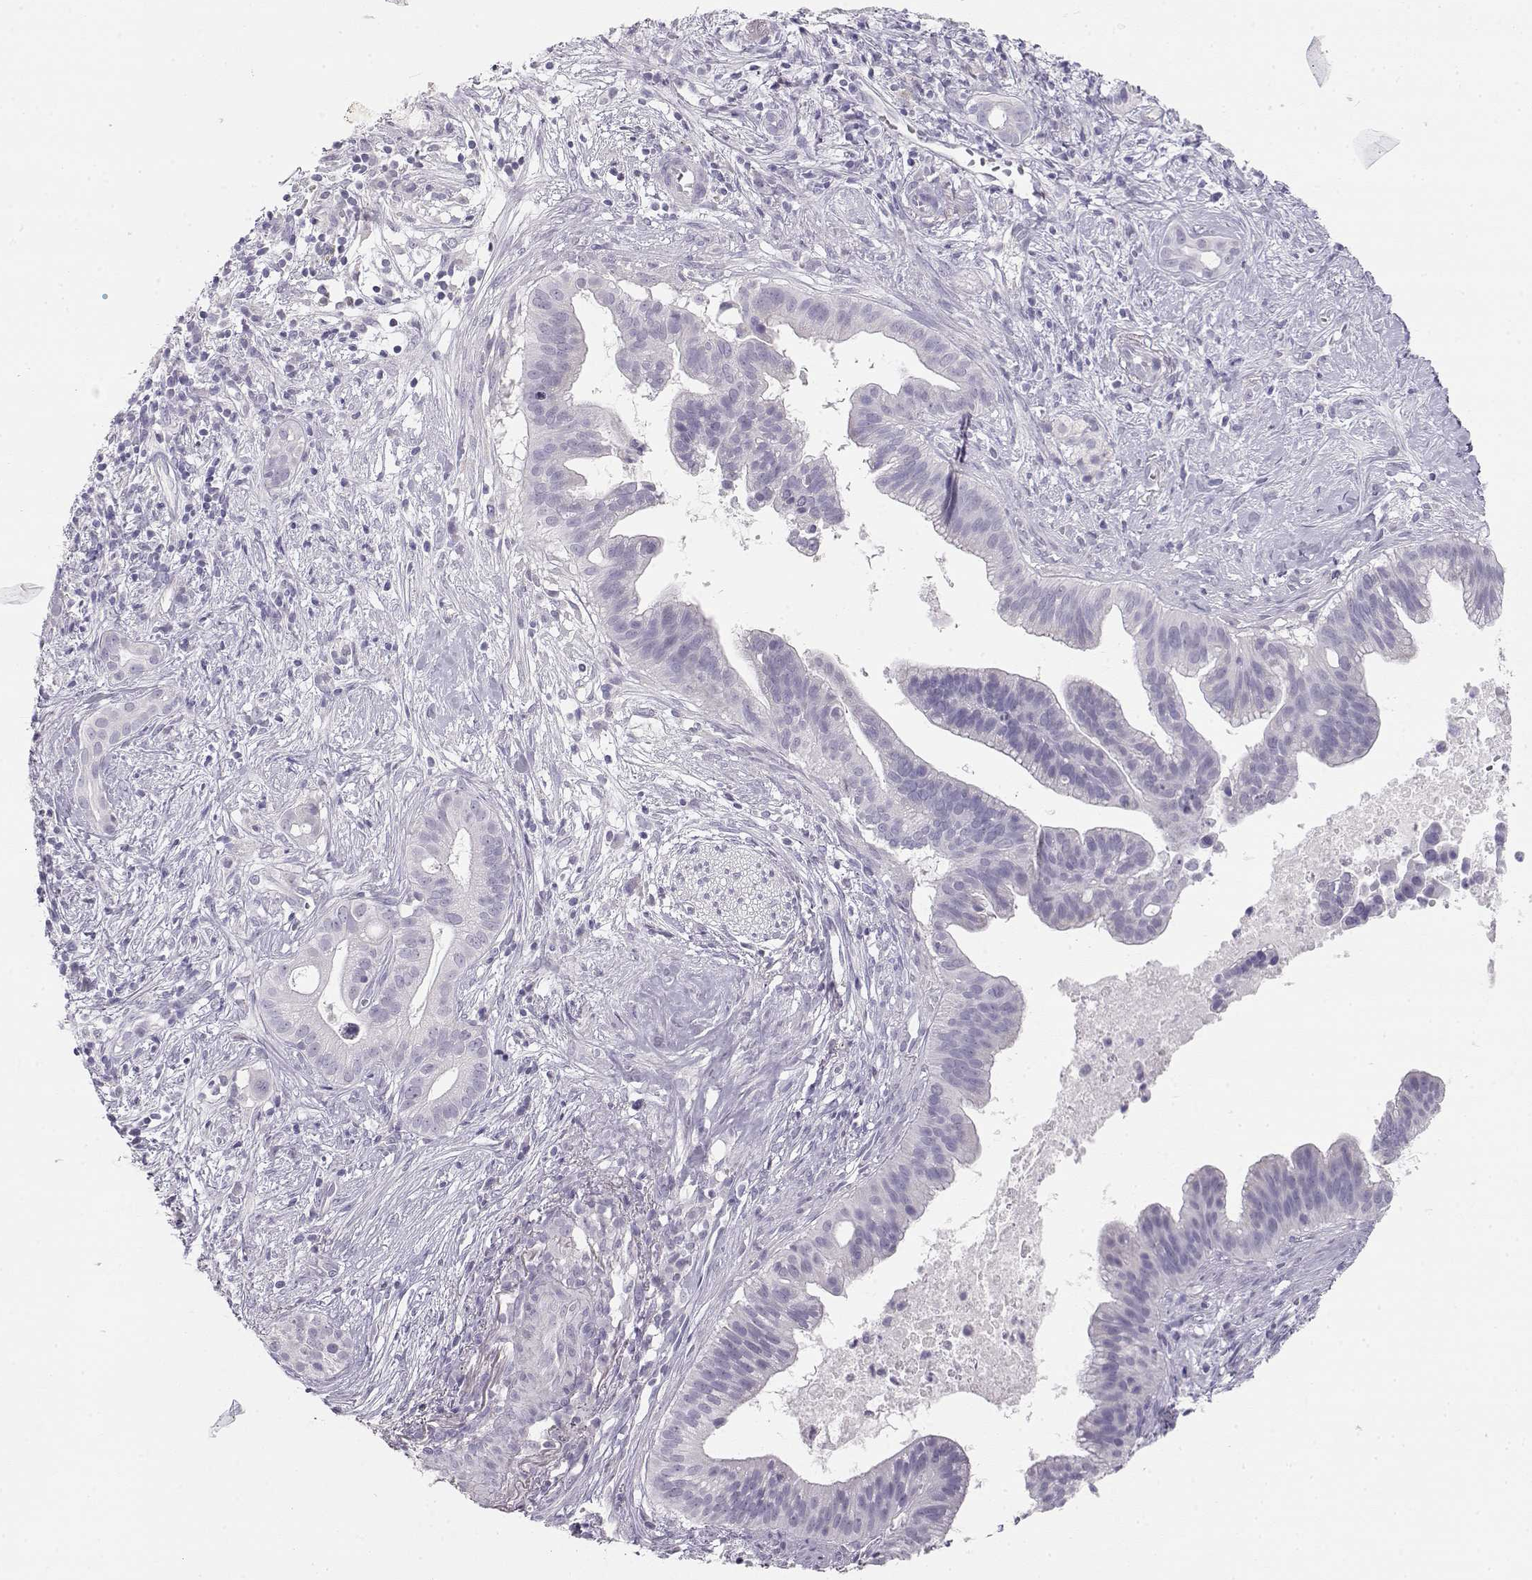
{"staining": {"intensity": "negative", "quantity": "none", "location": "none"}, "tissue": "pancreatic cancer", "cell_type": "Tumor cells", "image_type": "cancer", "snomed": [{"axis": "morphology", "description": "Adenocarcinoma, NOS"}, {"axis": "topography", "description": "Pancreas"}], "caption": "Immunohistochemistry of pancreatic cancer displays no expression in tumor cells. (Stains: DAB immunohistochemistry (IHC) with hematoxylin counter stain, Microscopy: brightfield microscopy at high magnification).", "gene": "NUTM1", "patient": {"sex": "male", "age": 61}}